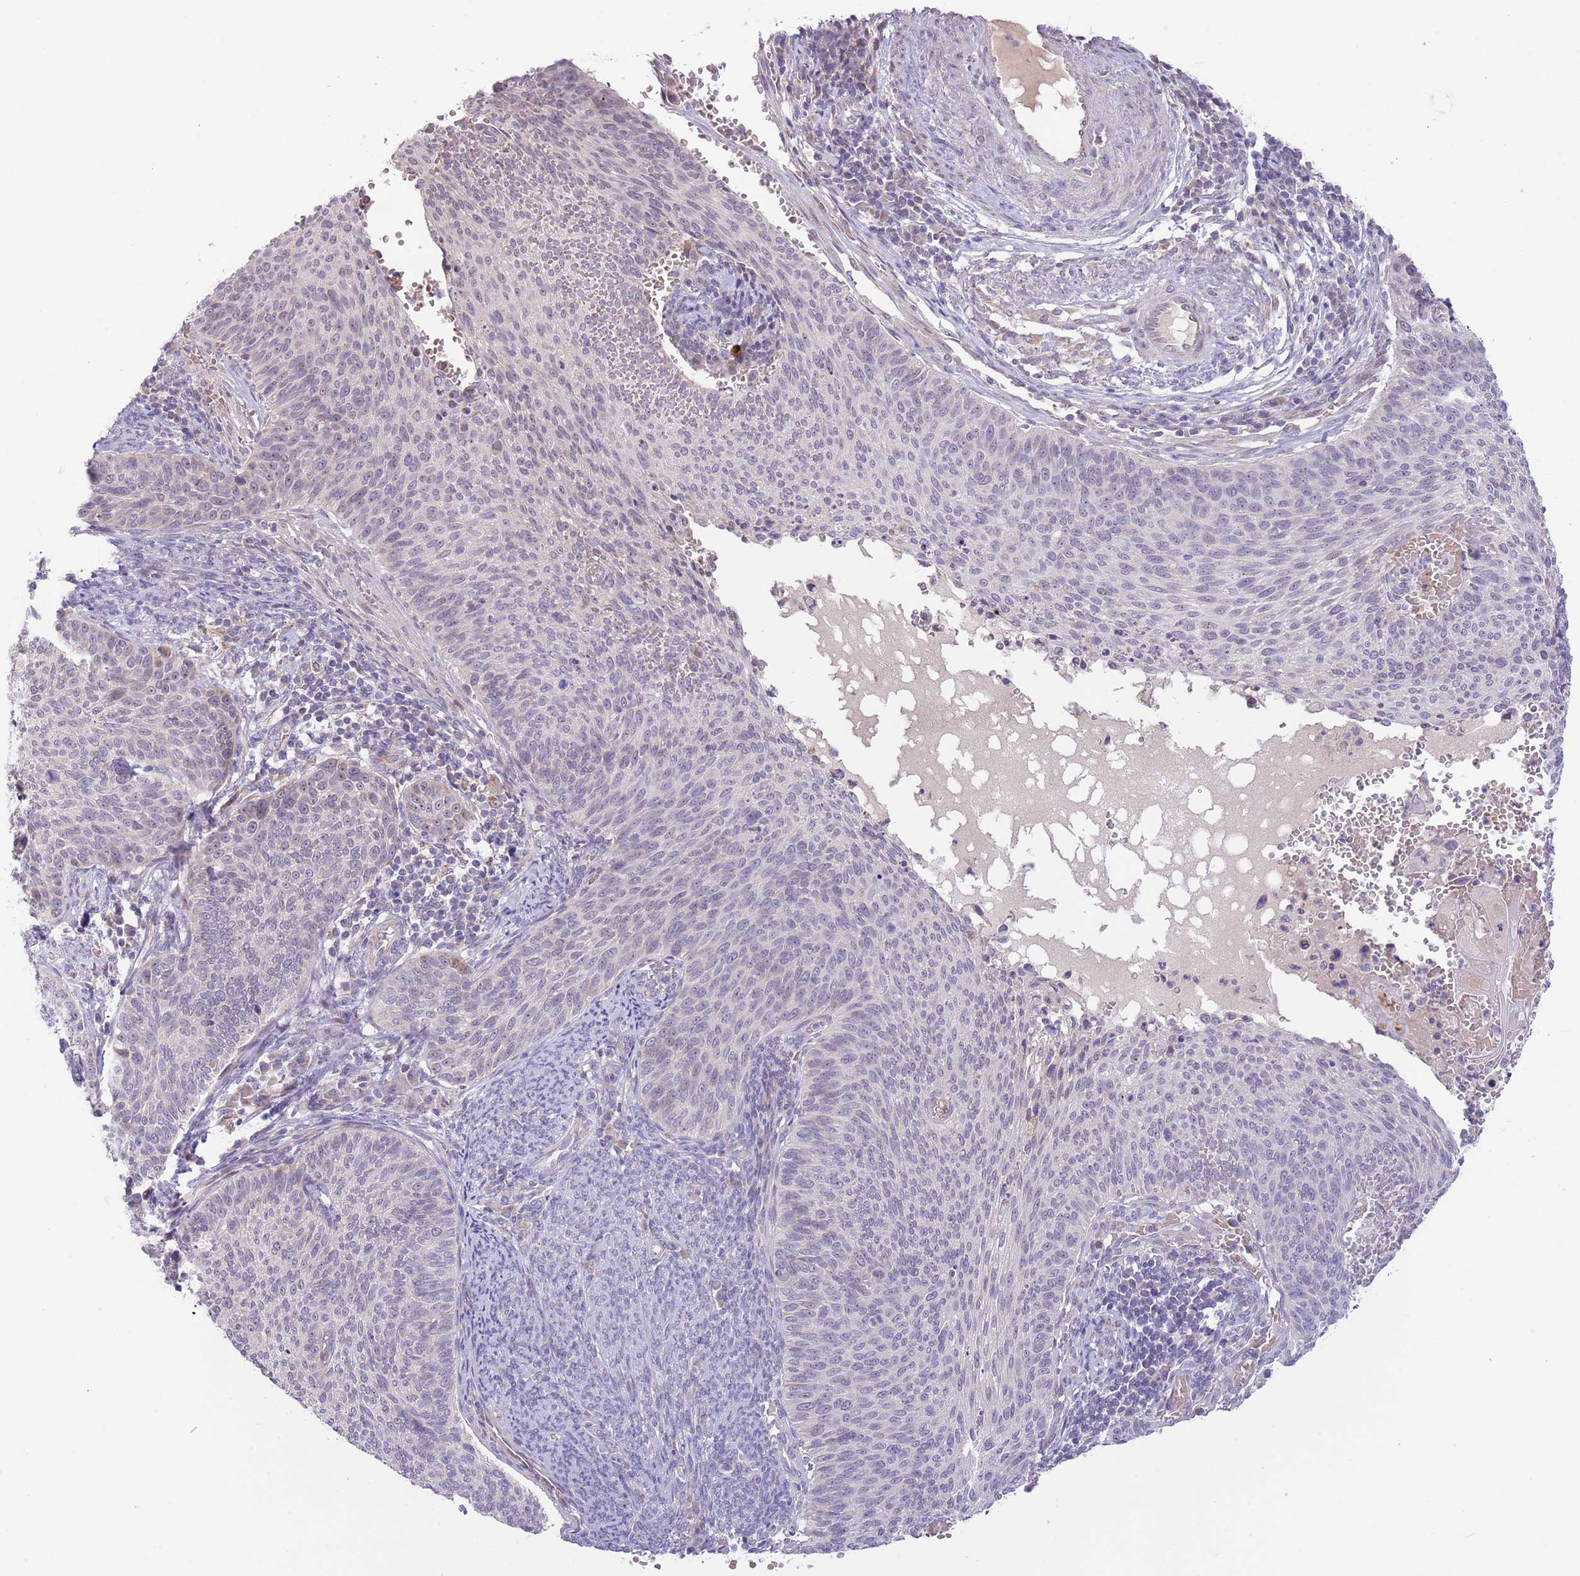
{"staining": {"intensity": "negative", "quantity": "none", "location": "none"}, "tissue": "cervical cancer", "cell_type": "Tumor cells", "image_type": "cancer", "snomed": [{"axis": "morphology", "description": "Squamous cell carcinoma, NOS"}, {"axis": "topography", "description": "Cervix"}], "caption": "Protein analysis of cervical cancer (squamous cell carcinoma) exhibits no significant staining in tumor cells.", "gene": "AP1S2", "patient": {"sex": "female", "age": 70}}